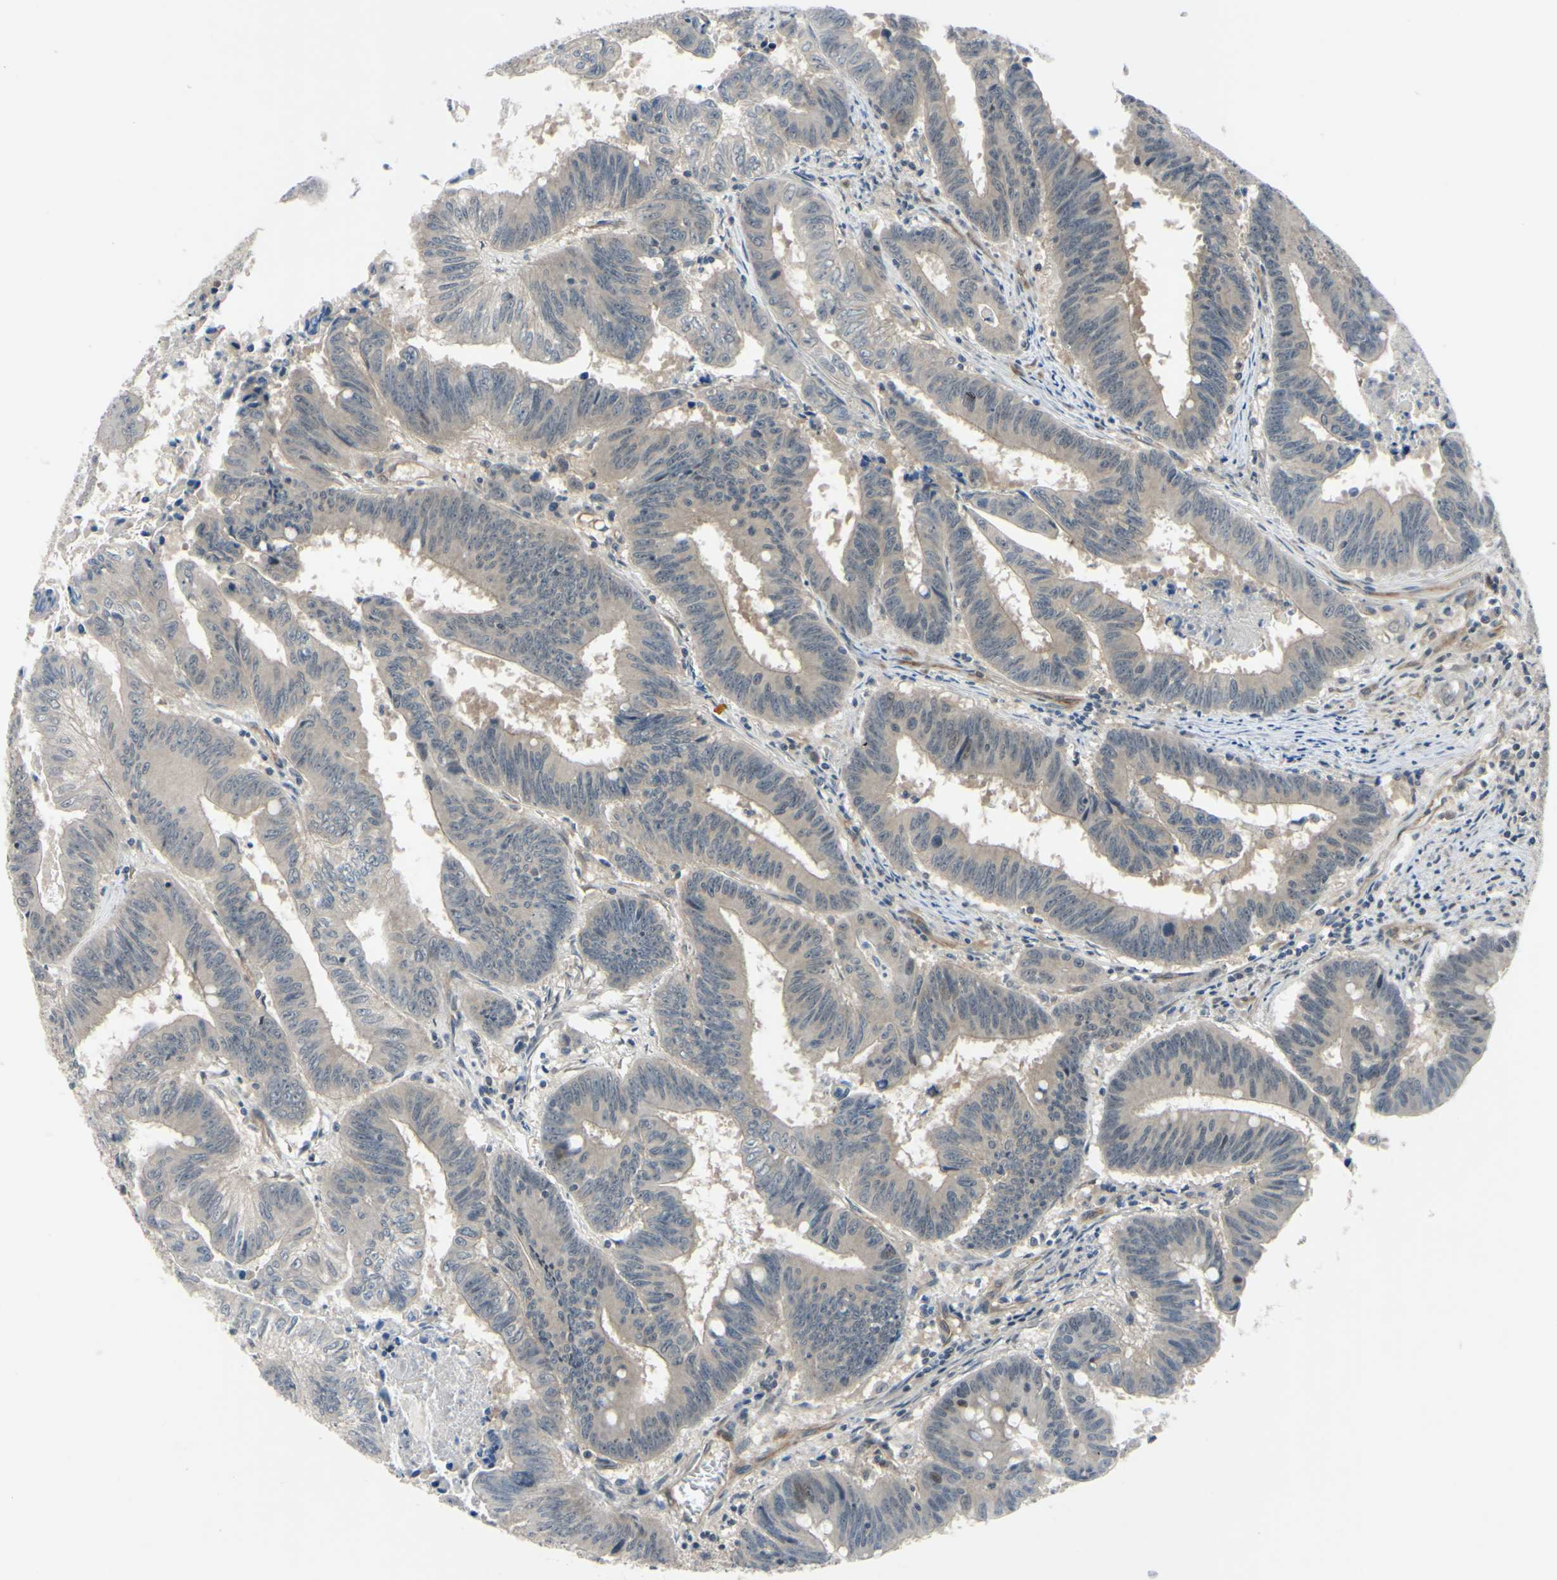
{"staining": {"intensity": "weak", "quantity": ">75%", "location": "cytoplasmic/membranous"}, "tissue": "colorectal cancer", "cell_type": "Tumor cells", "image_type": "cancer", "snomed": [{"axis": "morphology", "description": "Adenocarcinoma, NOS"}, {"axis": "topography", "description": "Colon"}], "caption": "Immunohistochemical staining of human colorectal cancer (adenocarcinoma) shows low levels of weak cytoplasmic/membranous protein positivity in about >75% of tumor cells.", "gene": "COMMD9", "patient": {"sex": "male", "age": 45}}